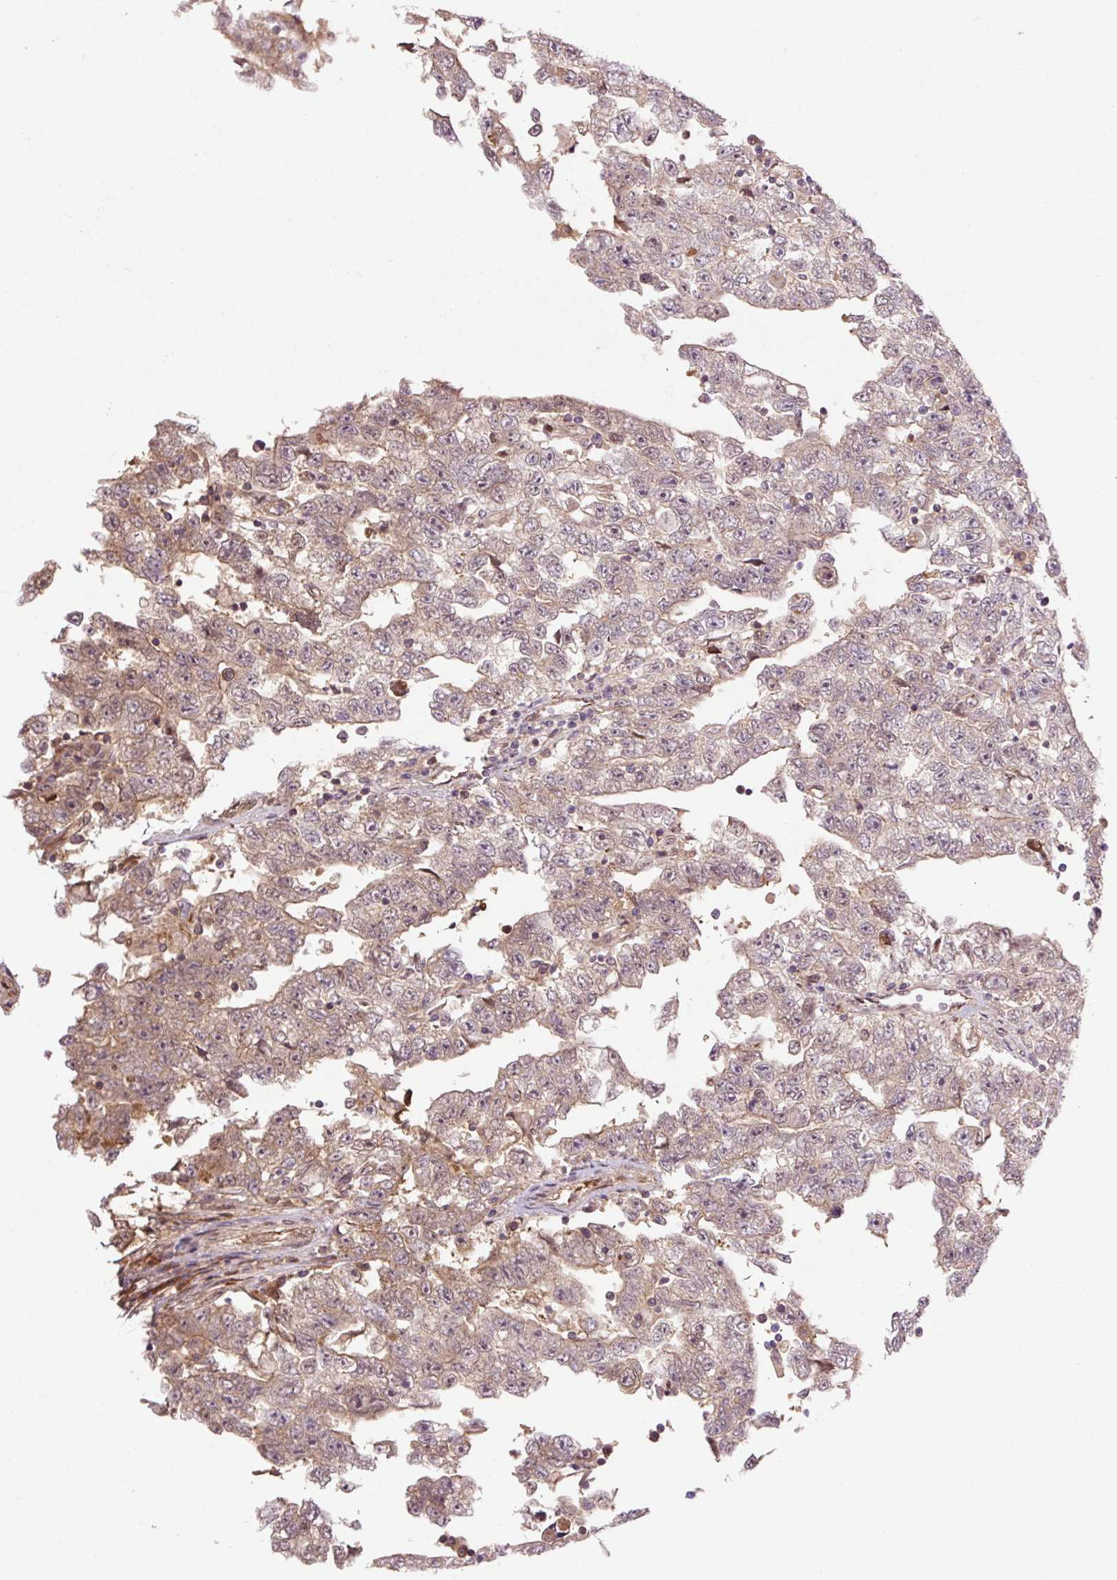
{"staining": {"intensity": "weak", "quantity": "25%-75%", "location": "cytoplasmic/membranous"}, "tissue": "testis cancer", "cell_type": "Tumor cells", "image_type": "cancer", "snomed": [{"axis": "morphology", "description": "Carcinoma, Embryonal, NOS"}, {"axis": "topography", "description": "Testis"}], "caption": "Immunohistochemical staining of embryonal carcinoma (testis) shows low levels of weak cytoplasmic/membranous protein positivity in about 25%-75% of tumor cells.", "gene": "TPT1", "patient": {"sex": "male", "age": 25}}